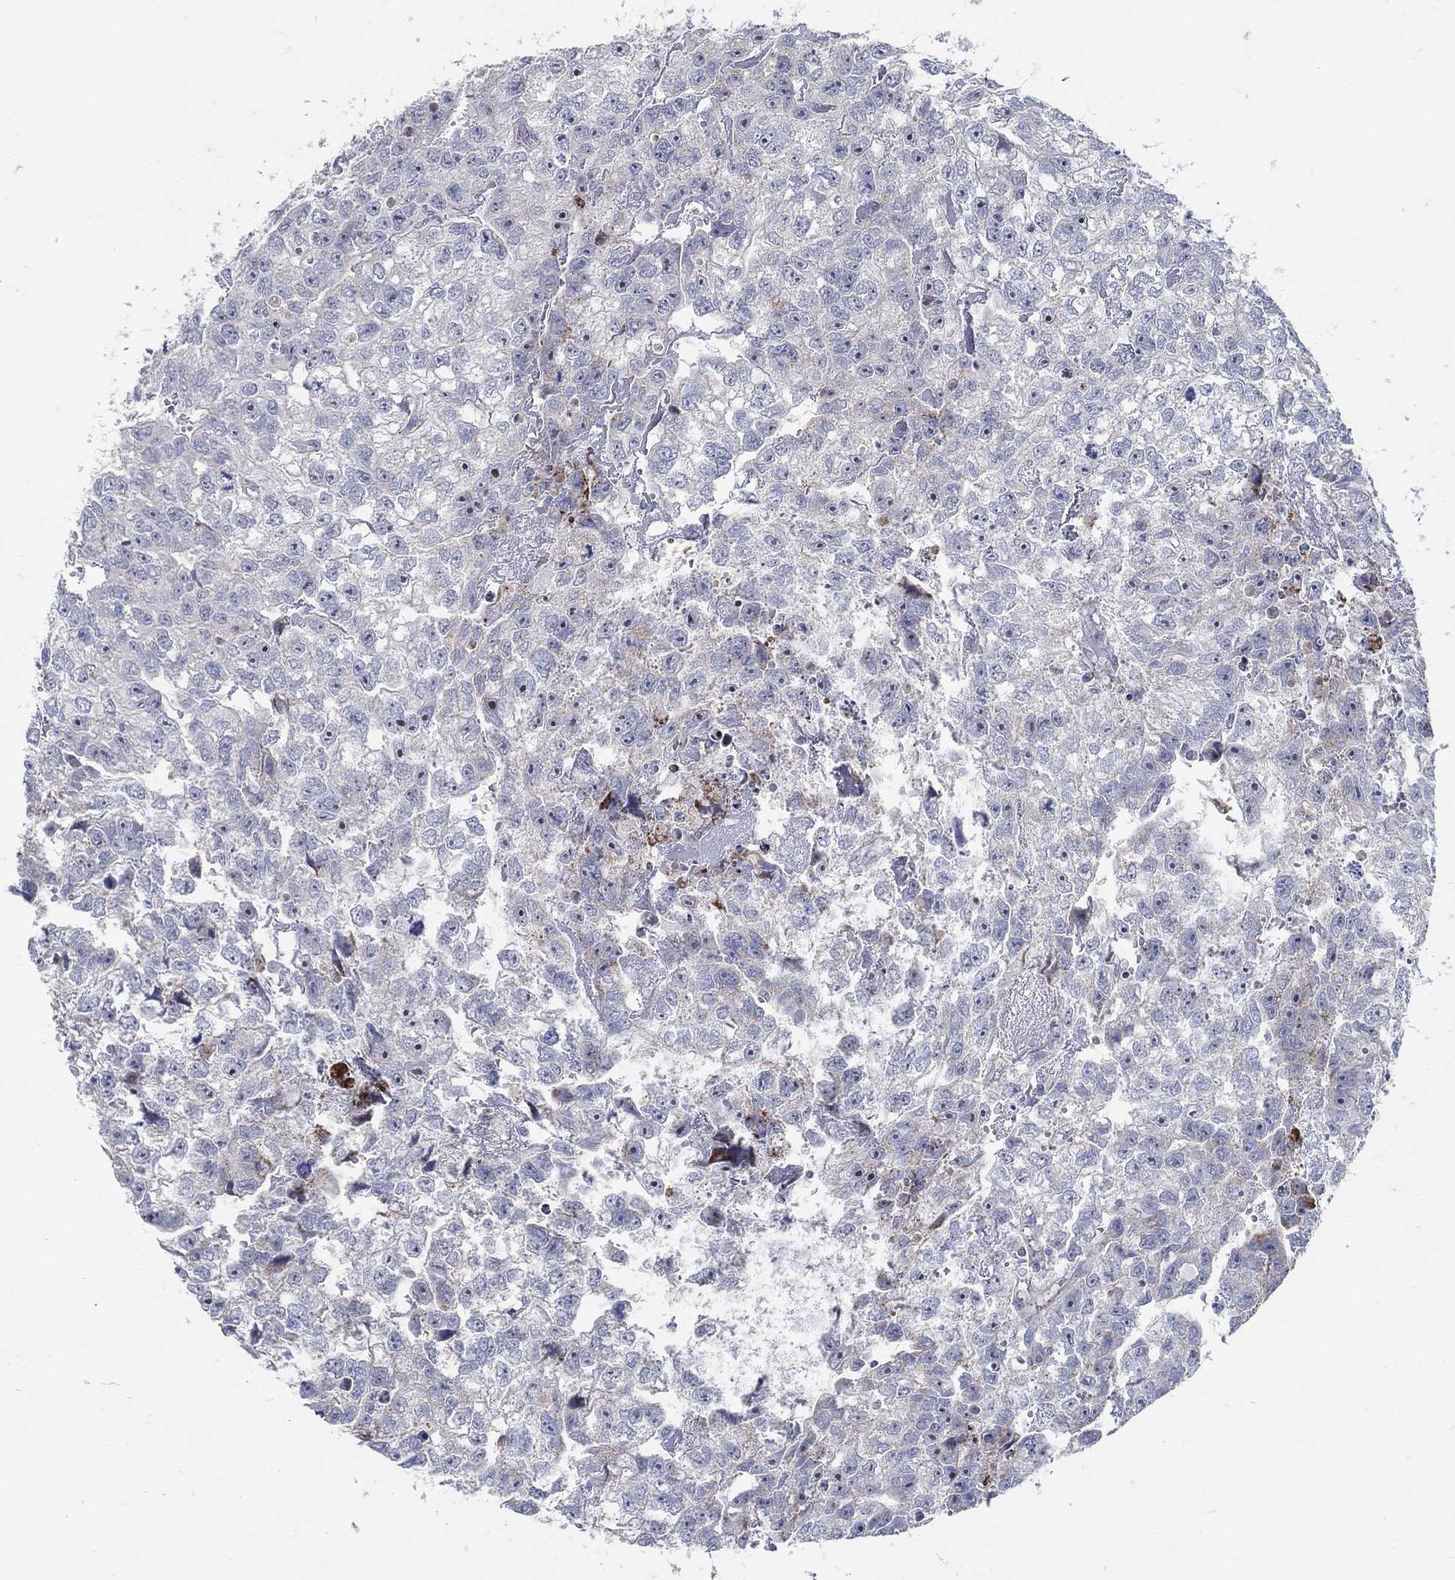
{"staining": {"intensity": "negative", "quantity": "none", "location": "none"}, "tissue": "testis cancer", "cell_type": "Tumor cells", "image_type": "cancer", "snomed": [{"axis": "morphology", "description": "Carcinoma, Embryonal, NOS"}, {"axis": "morphology", "description": "Teratoma, malignant, NOS"}, {"axis": "topography", "description": "Testis"}], "caption": "High power microscopy photomicrograph of an IHC micrograph of testis cancer (embryonal carcinoma), revealing no significant expression in tumor cells. Nuclei are stained in blue.", "gene": "HMX2", "patient": {"sex": "male", "age": 44}}